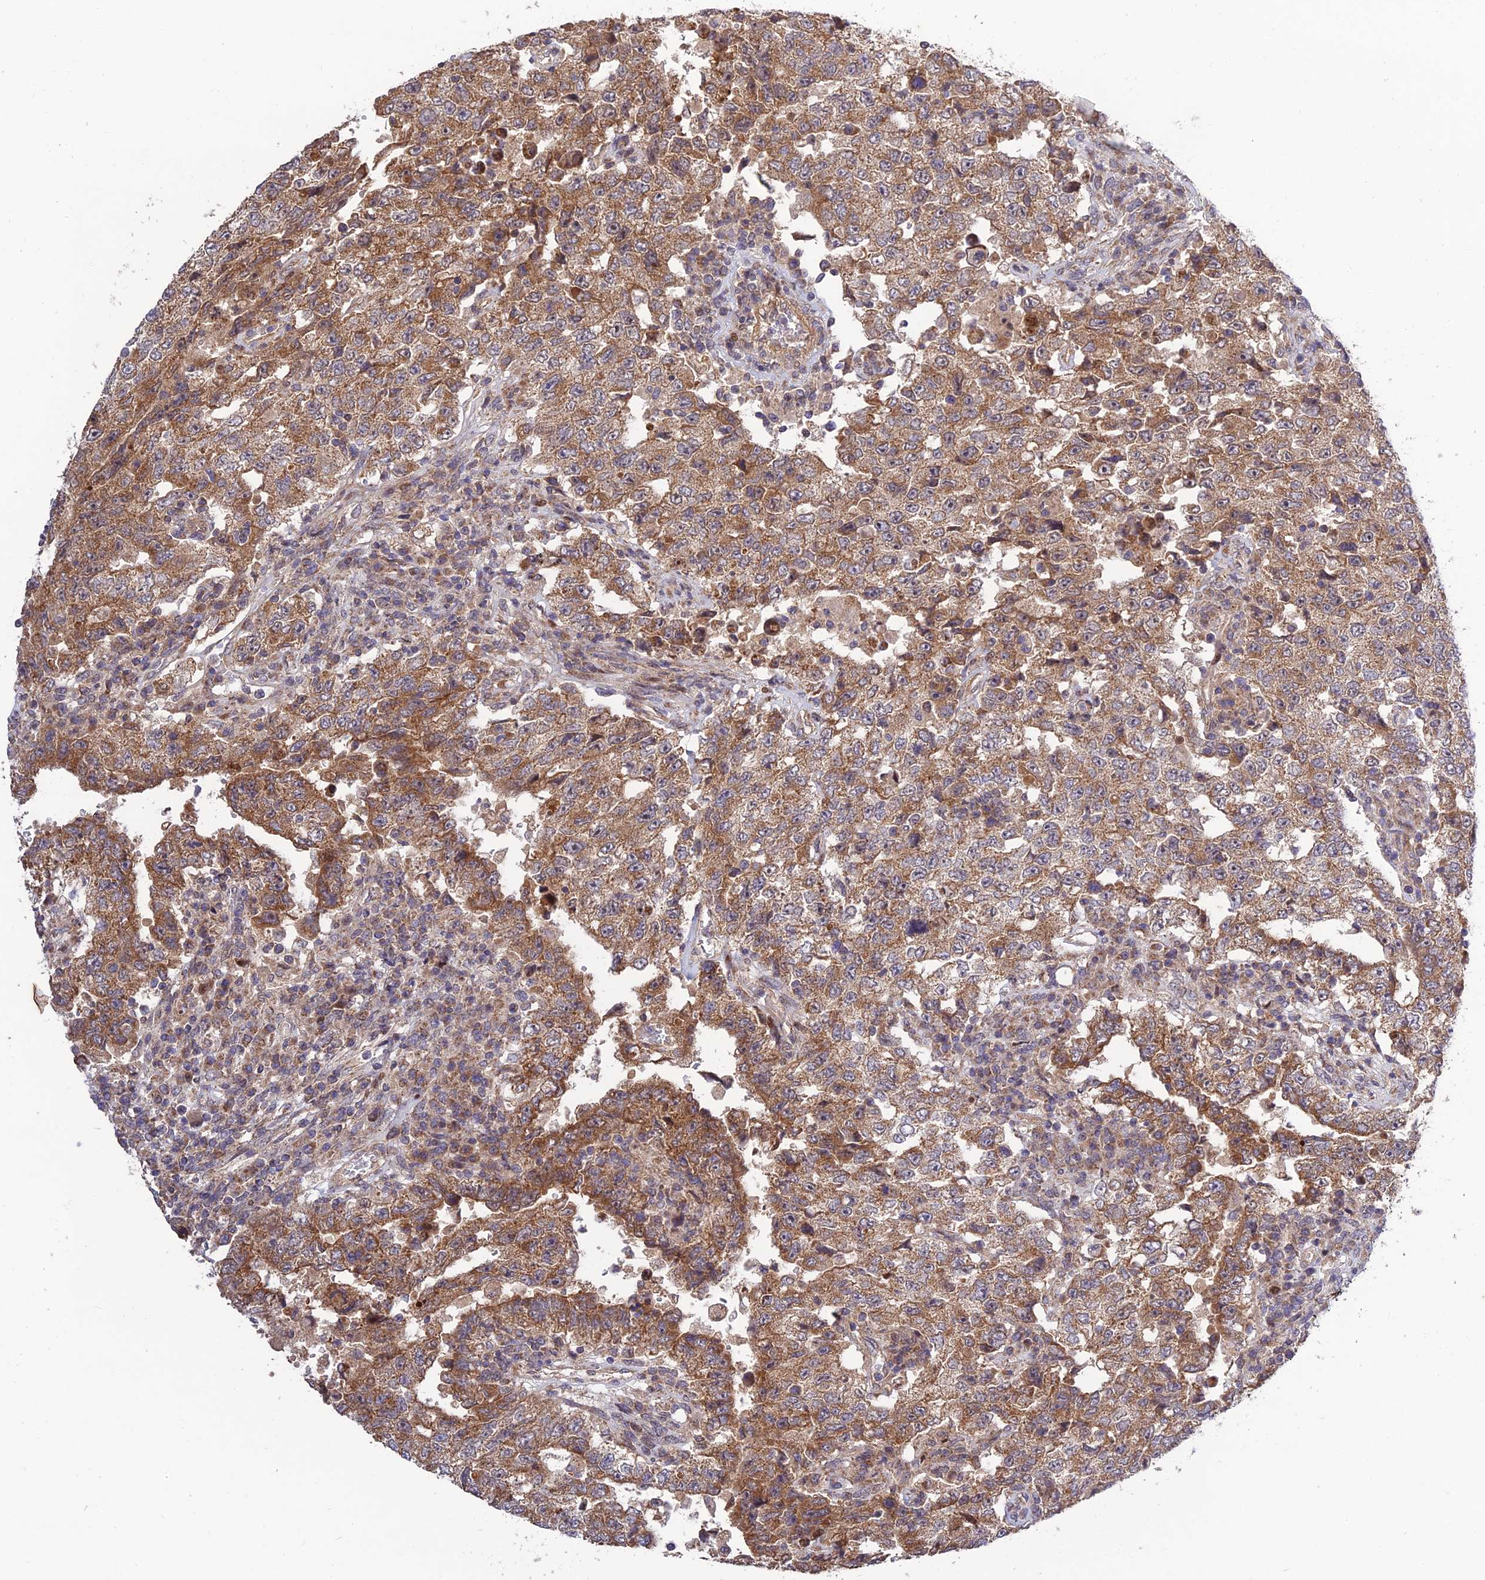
{"staining": {"intensity": "moderate", "quantity": ">75%", "location": "cytoplasmic/membranous"}, "tissue": "testis cancer", "cell_type": "Tumor cells", "image_type": "cancer", "snomed": [{"axis": "morphology", "description": "Carcinoma, Embryonal, NOS"}, {"axis": "topography", "description": "Testis"}], "caption": "IHC photomicrograph of neoplastic tissue: human embryonal carcinoma (testis) stained using immunohistochemistry (IHC) displays medium levels of moderate protein expression localized specifically in the cytoplasmic/membranous of tumor cells, appearing as a cytoplasmic/membranous brown color.", "gene": "PLEKHG2", "patient": {"sex": "male", "age": 26}}